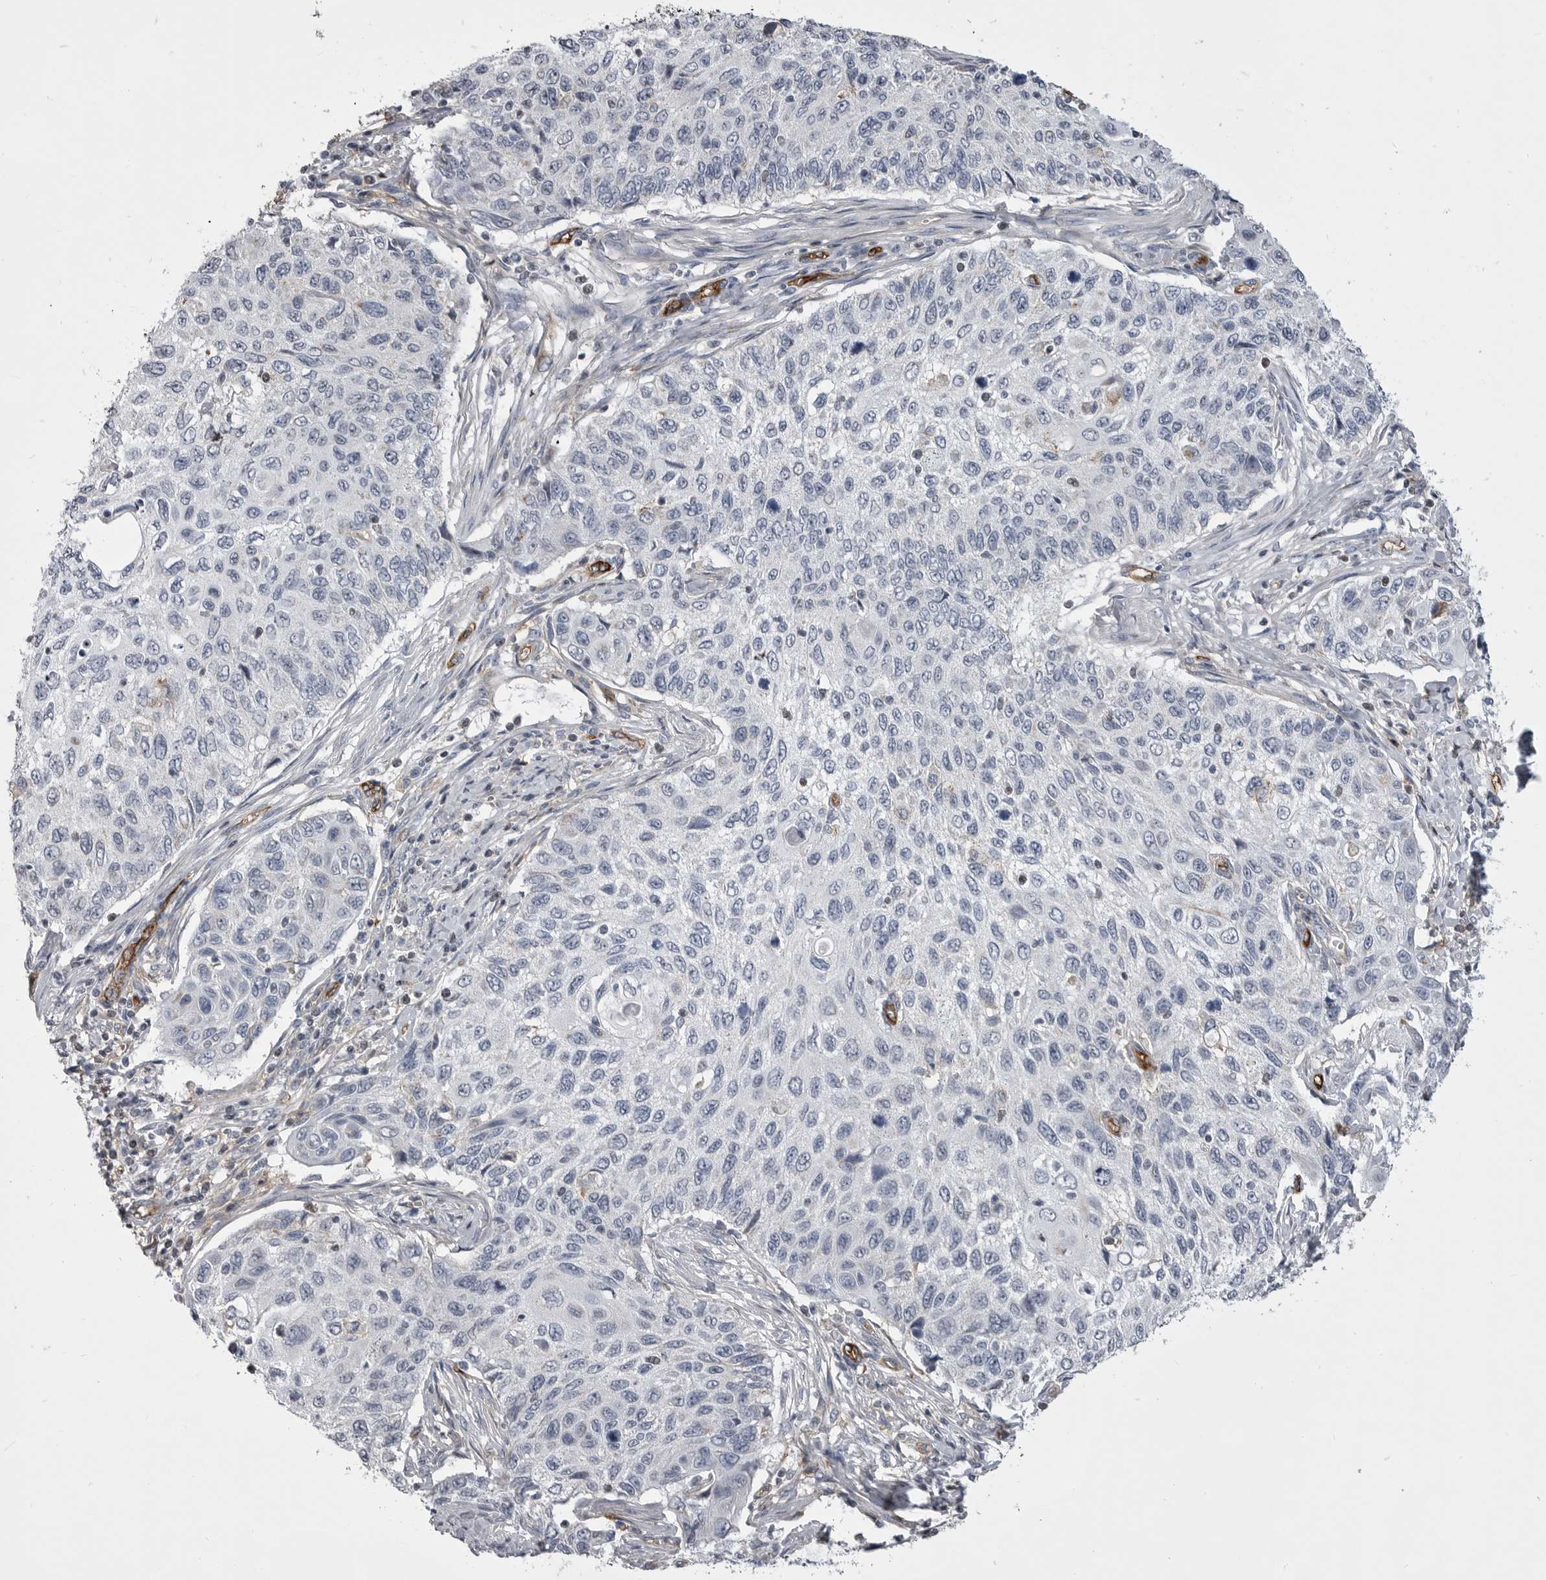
{"staining": {"intensity": "negative", "quantity": "none", "location": "none"}, "tissue": "cervical cancer", "cell_type": "Tumor cells", "image_type": "cancer", "snomed": [{"axis": "morphology", "description": "Squamous cell carcinoma, NOS"}, {"axis": "topography", "description": "Cervix"}], "caption": "Tumor cells are negative for protein expression in human cervical squamous cell carcinoma.", "gene": "OPLAH", "patient": {"sex": "female", "age": 70}}